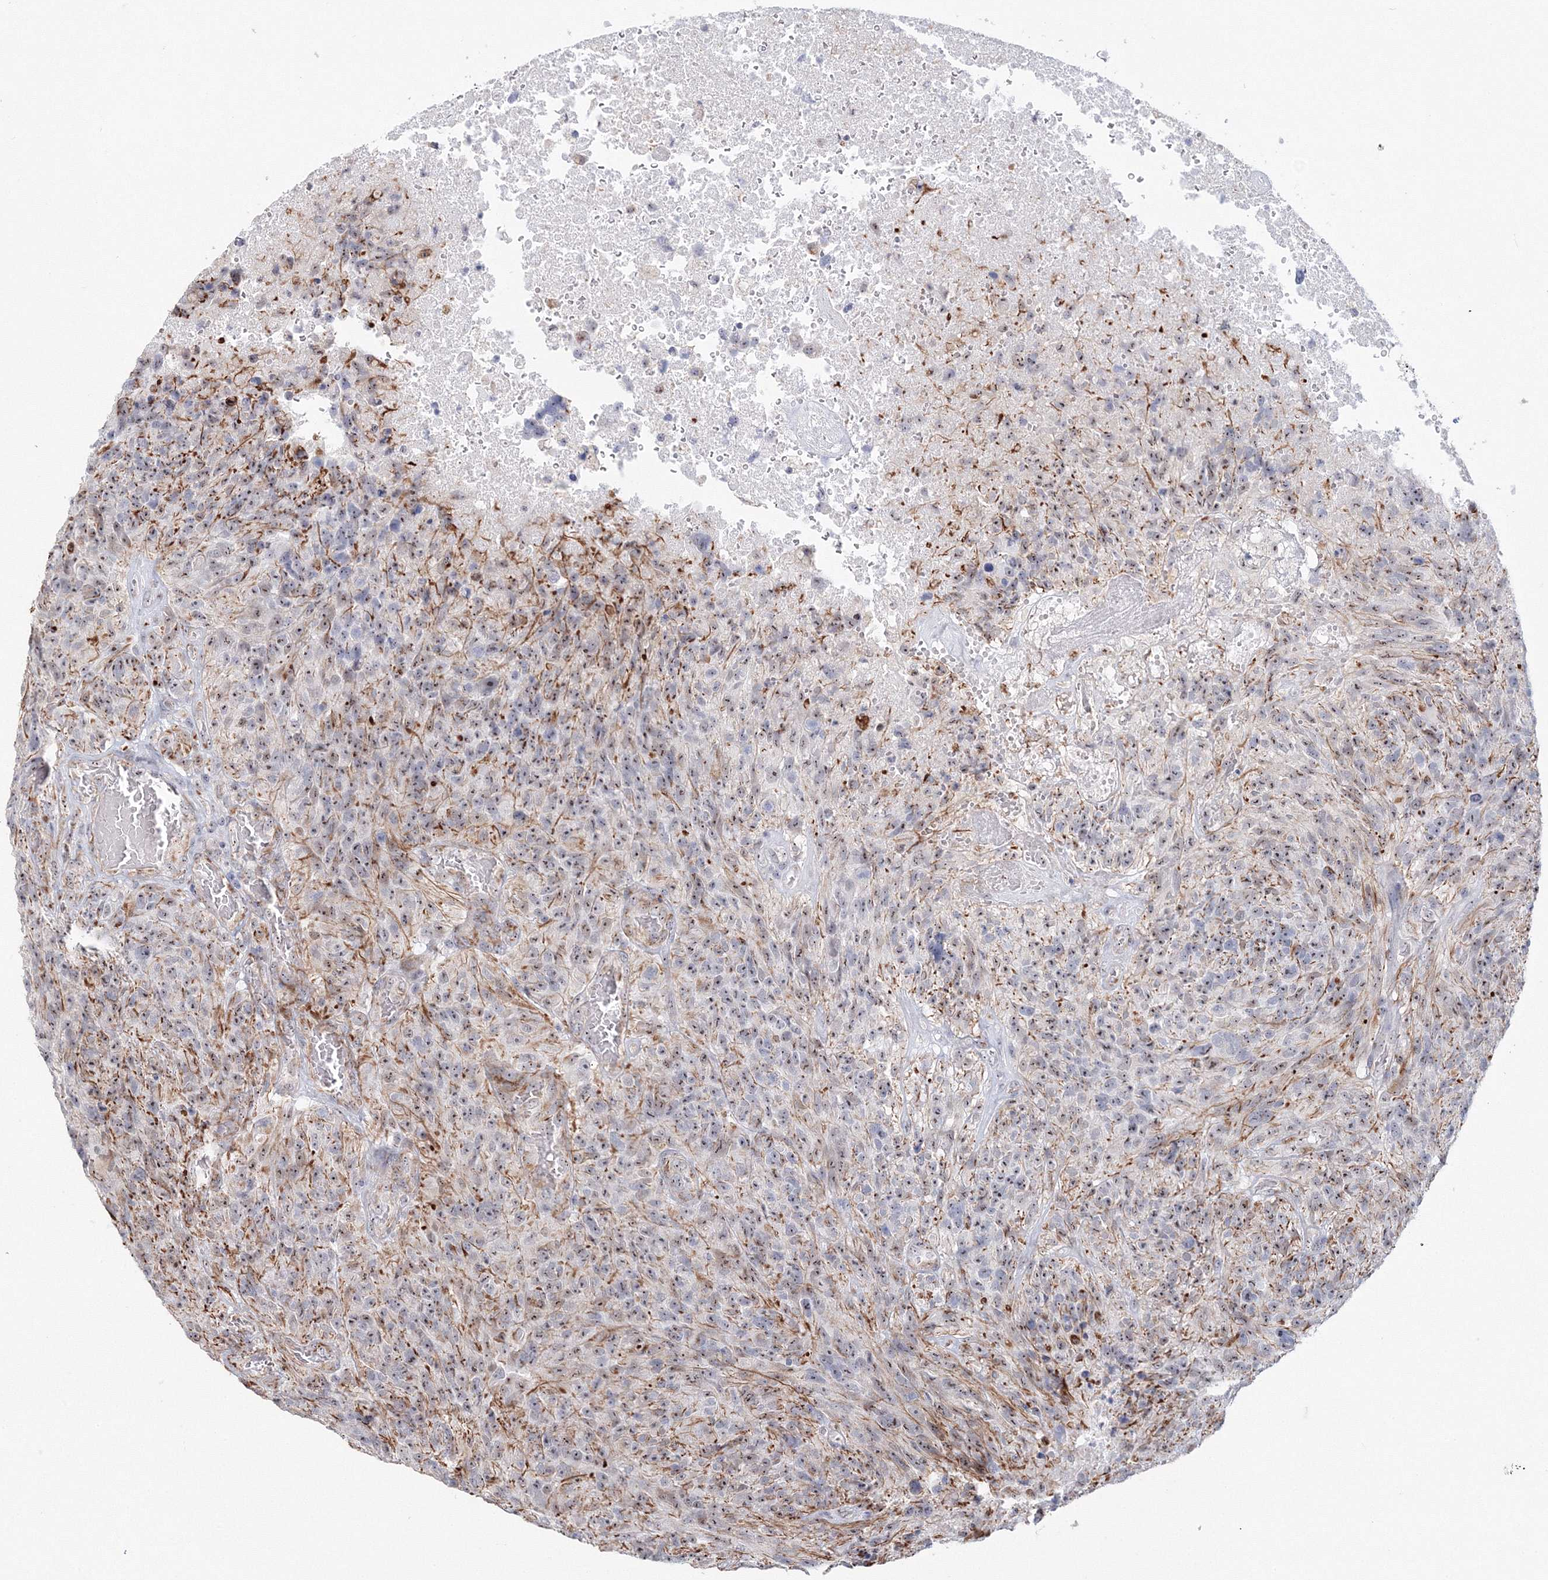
{"staining": {"intensity": "moderate", "quantity": "25%-75%", "location": "nuclear"}, "tissue": "glioma", "cell_type": "Tumor cells", "image_type": "cancer", "snomed": [{"axis": "morphology", "description": "Glioma, malignant, High grade"}, {"axis": "topography", "description": "Brain"}], "caption": "Malignant high-grade glioma stained with DAB (3,3'-diaminobenzidine) immunohistochemistry (IHC) shows medium levels of moderate nuclear expression in approximately 25%-75% of tumor cells. Nuclei are stained in blue.", "gene": "SIRT7", "patient": {"sex": "male", "age": 69}}